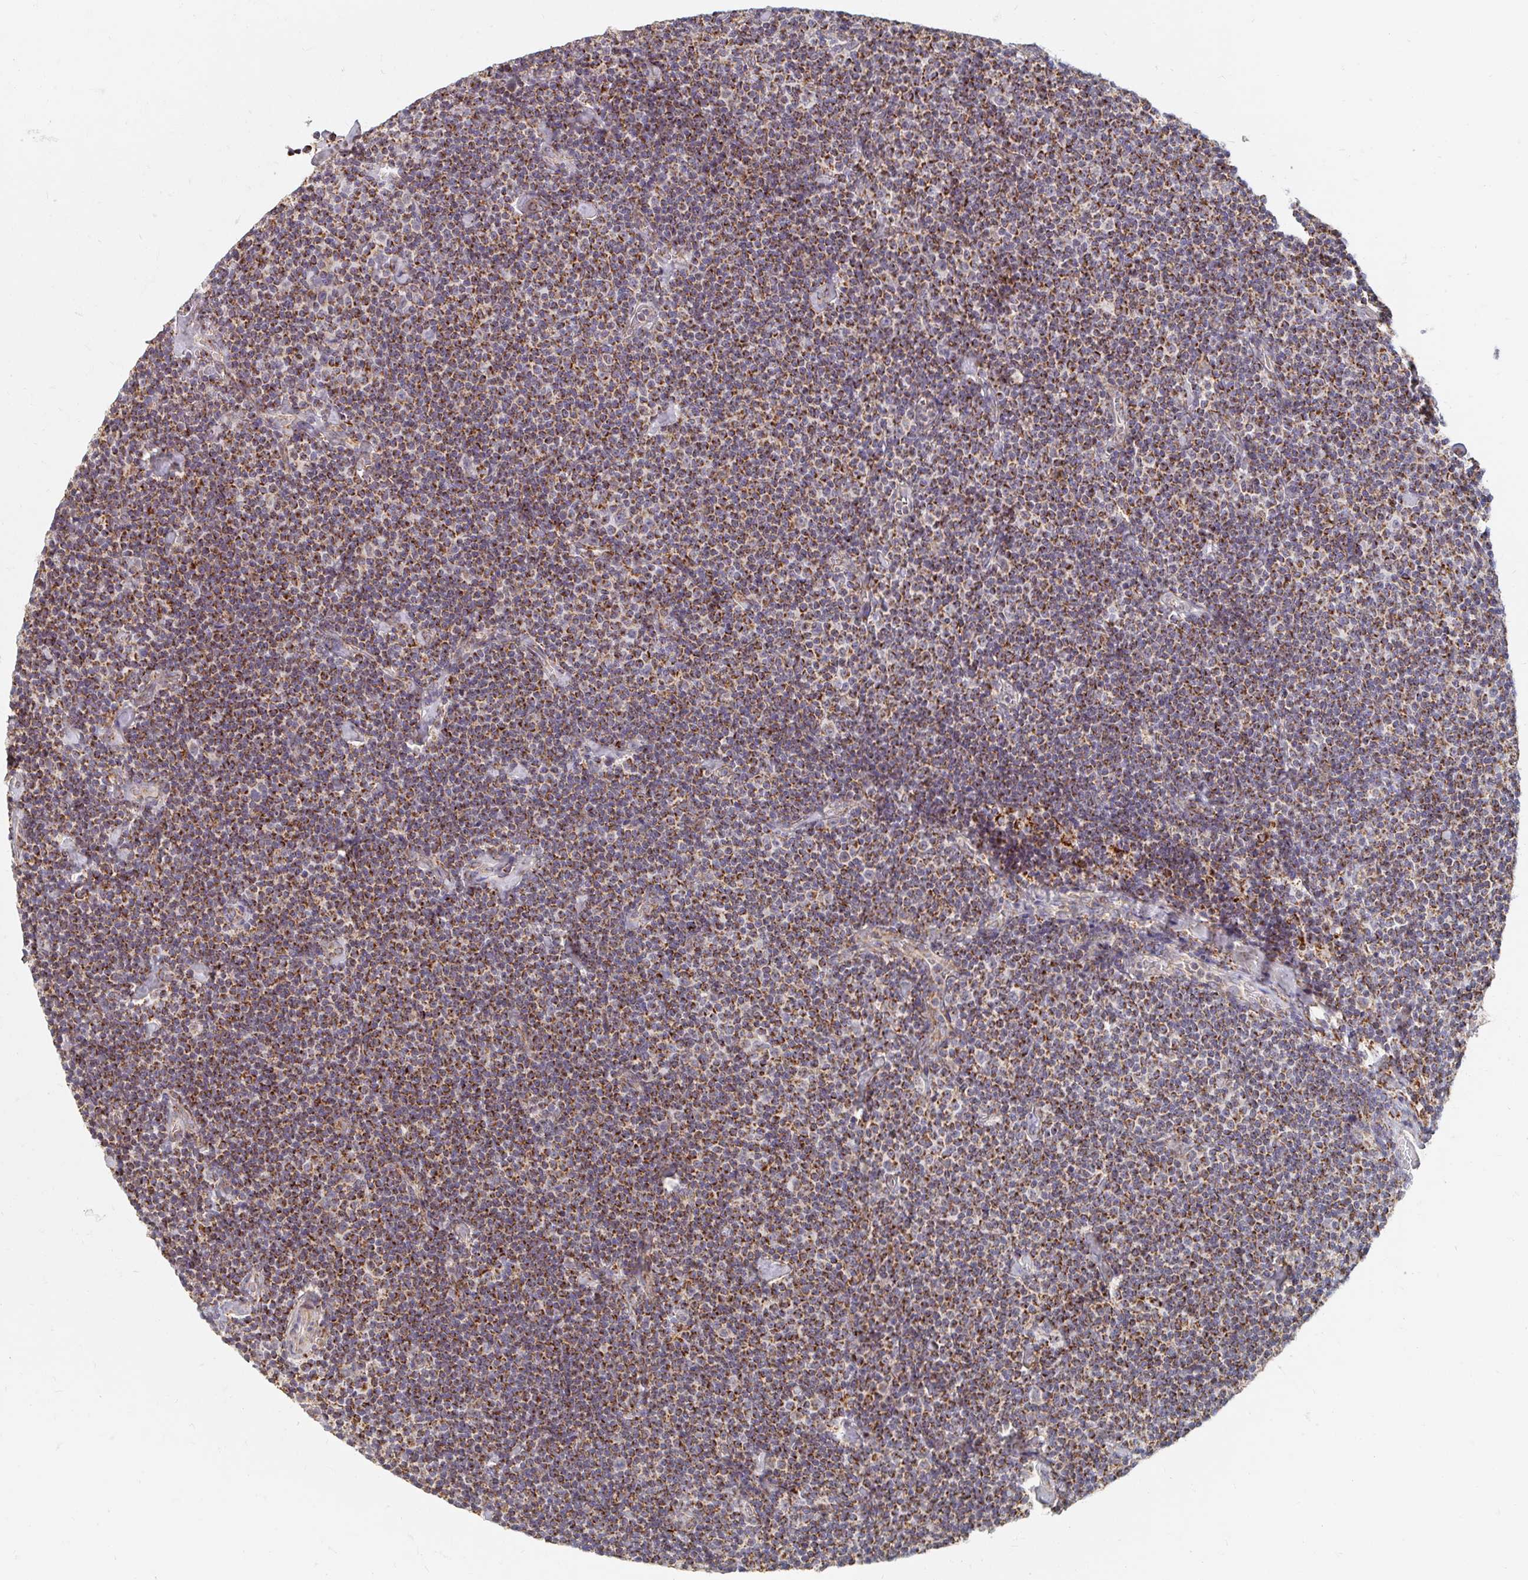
{"staining": {"intensity": "moderate", "quantity": ">75%", "location": "cytoplasmic/membranous"}, "tissue": "lymphoma", "cell_type": "Tumor cells", "image_type": "cancer", "snomed": [{"axis": "morphology", "description": "Malignant lymphoma, non-Hodgkin's type, Low grade"}, {"axis": "topography", "description": "Lymph node"}], "caption": "IHC (DAB) staining of lymphoma demonstrates moderate cytoplasmic/membranous protein positivity in about >75% of tumor cells.", "gene": "MAVS", "patient": {"sex": "male", "age": 81}}